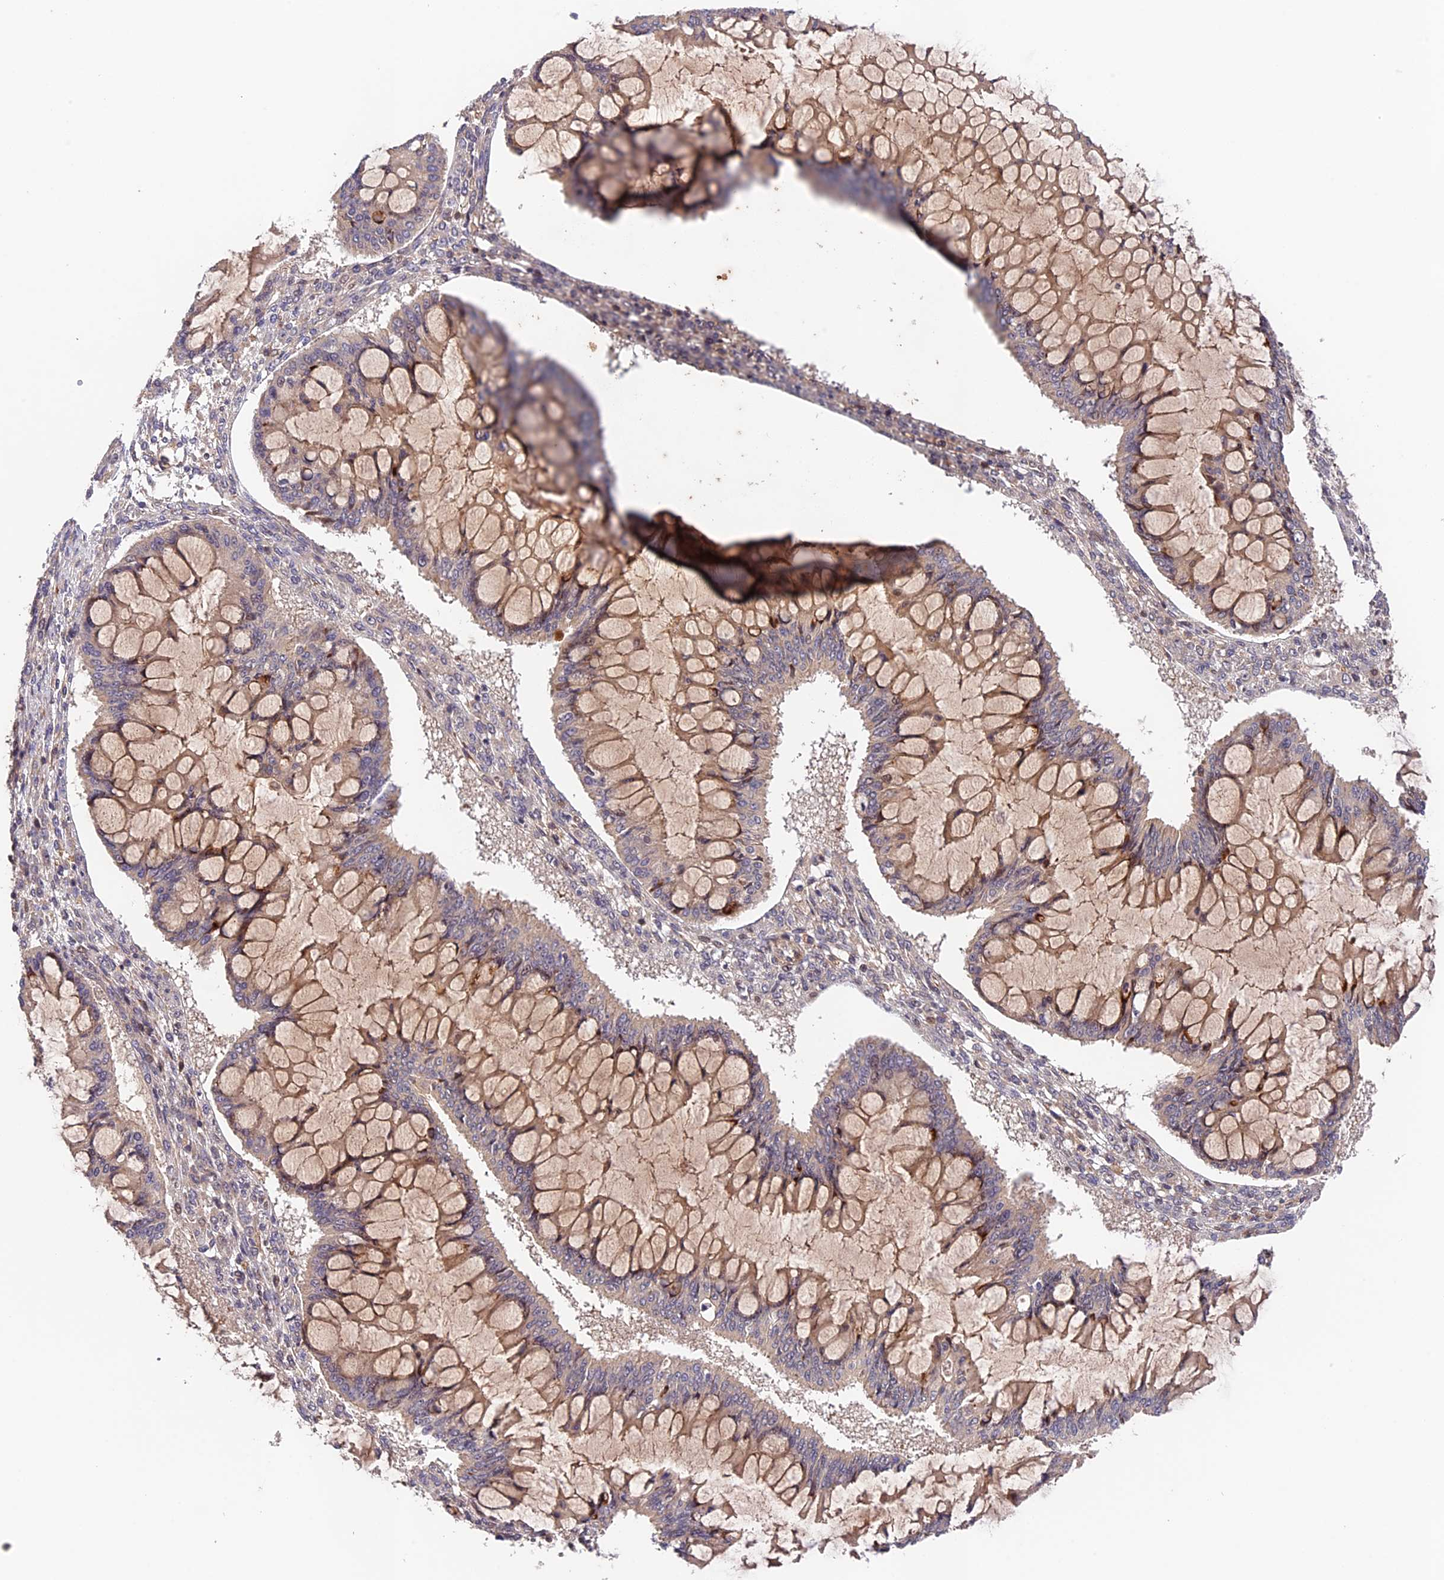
{"staining": {"intensity": "weak", "quantity": "25%-75%", "location": "cytoplasmic/membranous"}, "tissue": "ovarian cancer", "cell_type": "Tumor cells", "image_type": "cancer", "snomed": [{"axis": "morphology", "description": "Cystadenocarcinoma, mucinous, NOS"}, {"axis": "topography", "description": "Ovary"}], "caption": "Tumor cells reveal weak cytoplasmic/membranous staining in approximately 25%-75% of cells in ovarian cancer. (brown staining indicates protein expression, while blue staining denotes nuclei).", "gene": "CACNA1H", "patient": {"sex": "female", "age": 73}}